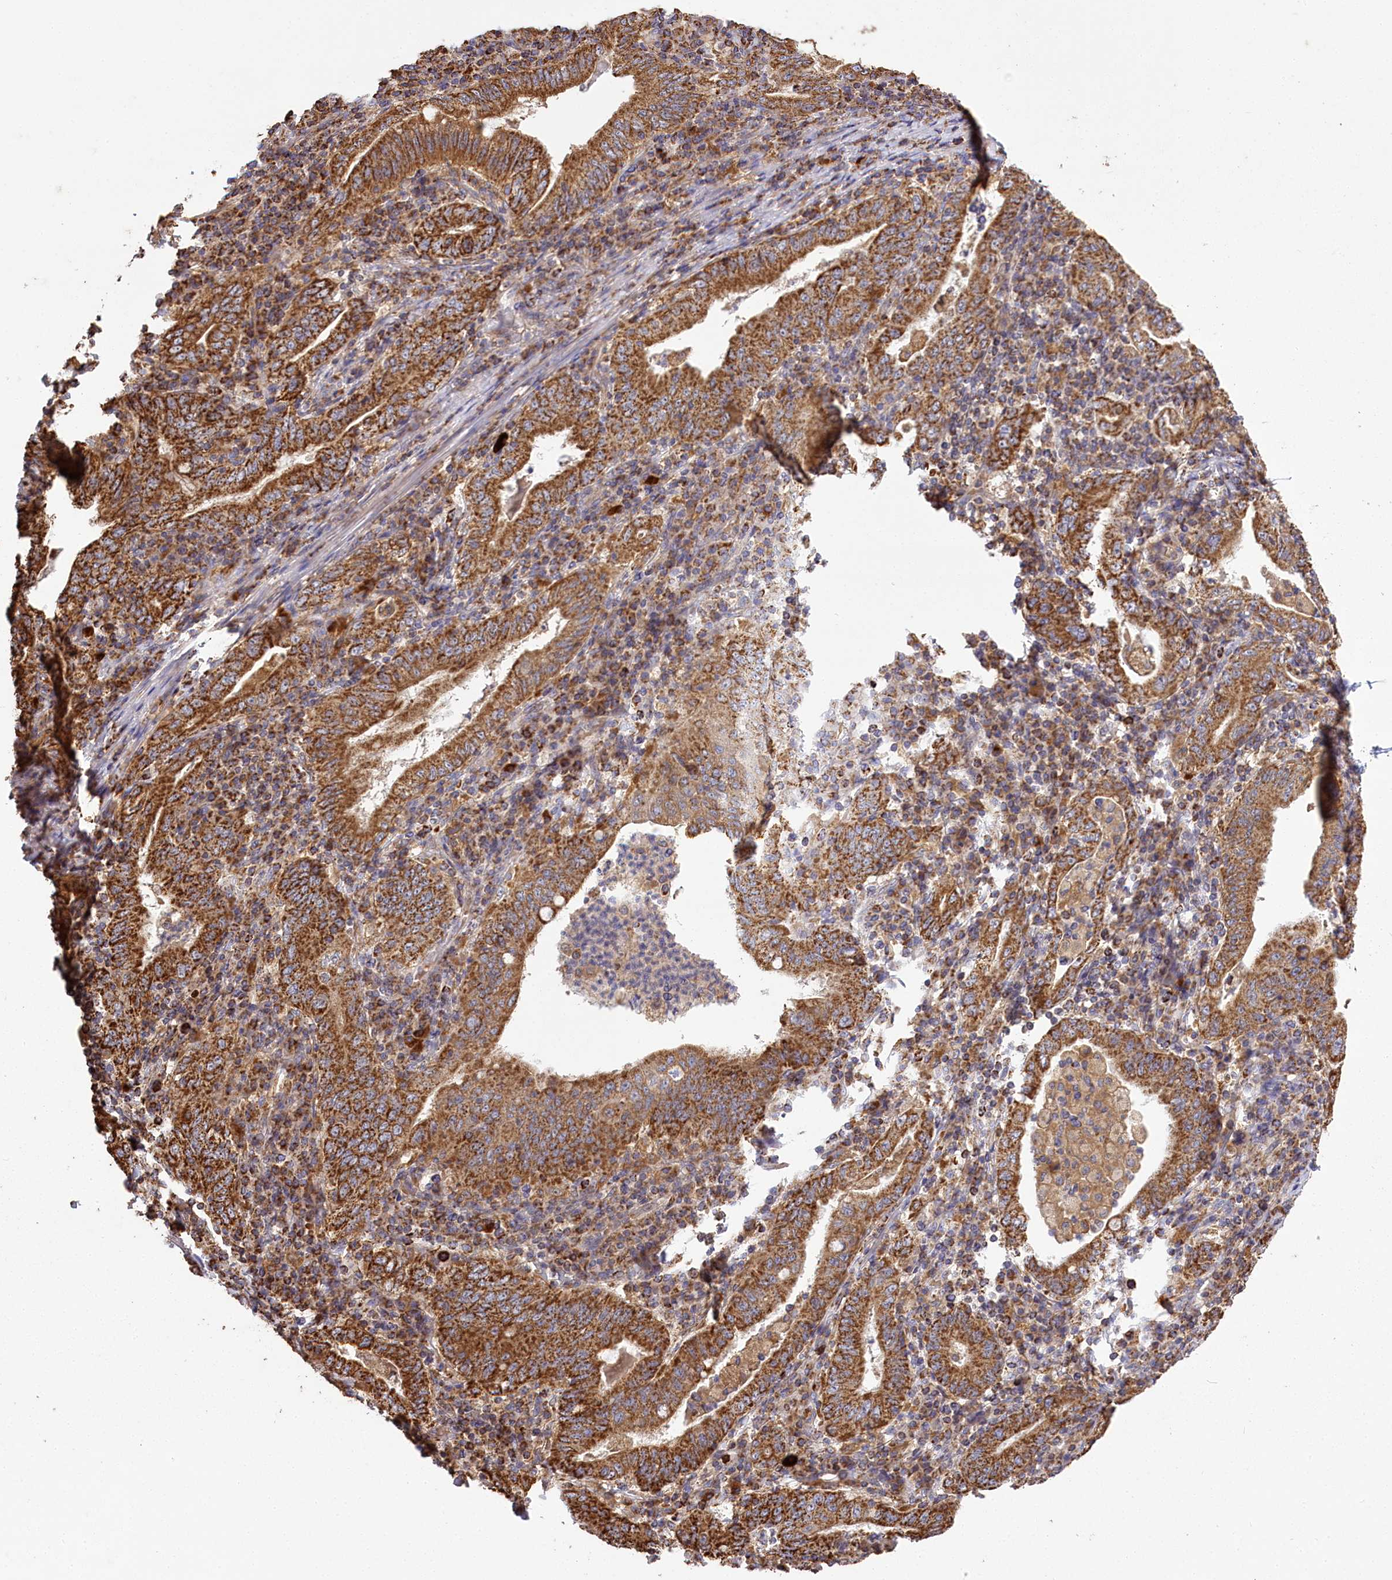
{"staining": {"intensity": "strong", "quantity": ">75%", "location": "cytoplasmic/membranous"}, "tissue": "stomach cancer", "cell_type": "Tumor cells", "image_type": "cancer", "snomed": [{"axis": "morphology", "description": "Normal tissue, NOS"}, {"axis": "morphology", "description": "Adenocarcinoma, NOS"}, {"axis": "topography", "description": "Esophagus"}, {"axis": "topography", "description": "Stomach, upper"}, {"axis": "topography", "description": "Peripheral nerve tissue"}], "caption": "Human stomach cancer stained for a protein (brown) reveals strong cytoplasmic/membranous positive staining in about >75% of tumor cells.", "gene": "CARD19", "patient": {"sex": "male", "age": 62}}